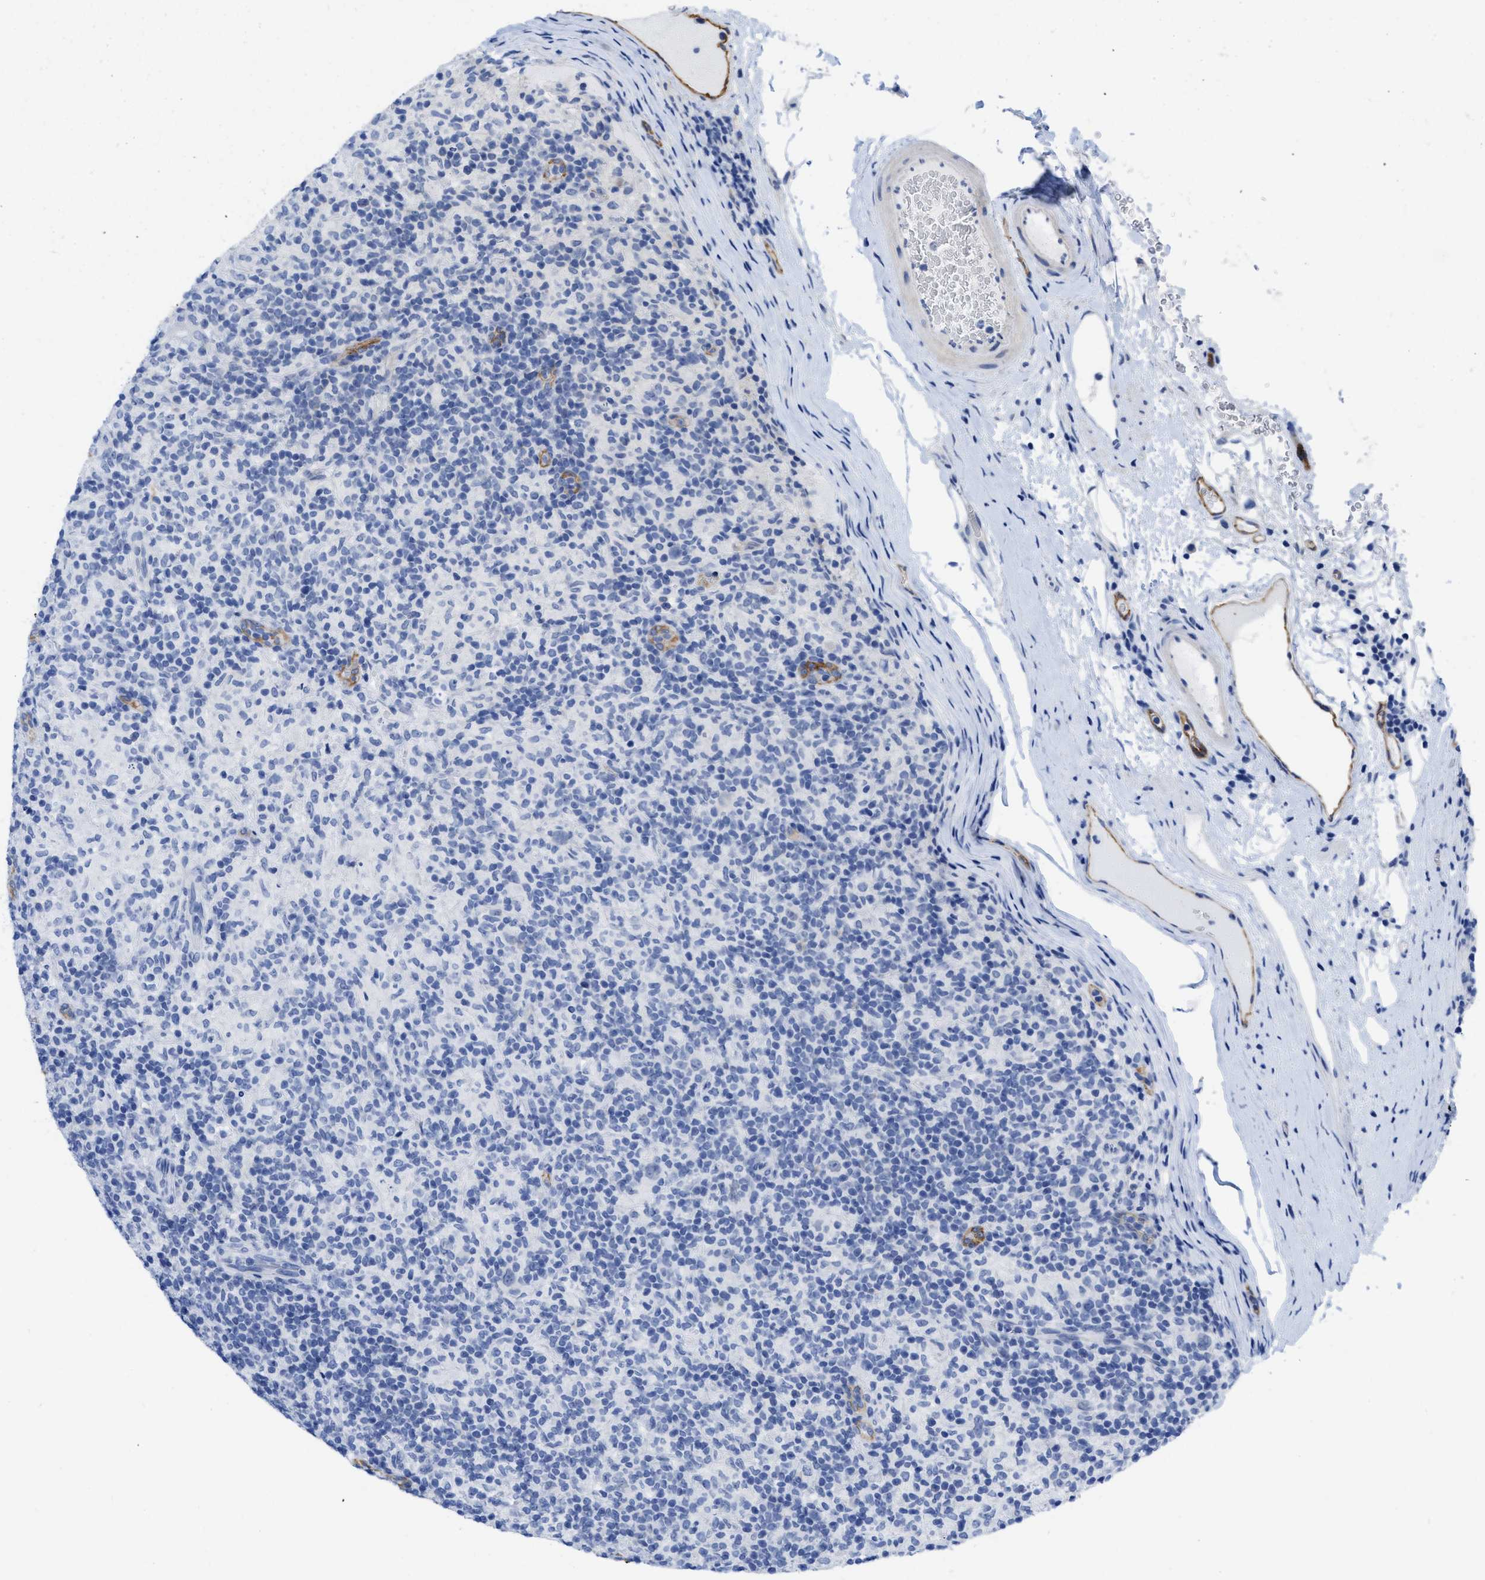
{"staining": {"intensity": "negative", "quantity": "none", "location": "none"}, "tissue": "lymphoma", "cell_type": "Tumor cells", "image_type": "cancer", "snomed": [{"axis": "morphology", "description": "Hodgkin's disease, NOS"}, {"axis": "topography", "description": "Lymph node"}], "caption": "This is a image of IHC staining of Hodgkin's disease, which shows no staining in tumor cells. (Immunohistochemistry, brightfield microscopy, high magnification).", "gene": "ACKR1", "patient": {"sex": "male", "age": 70}}